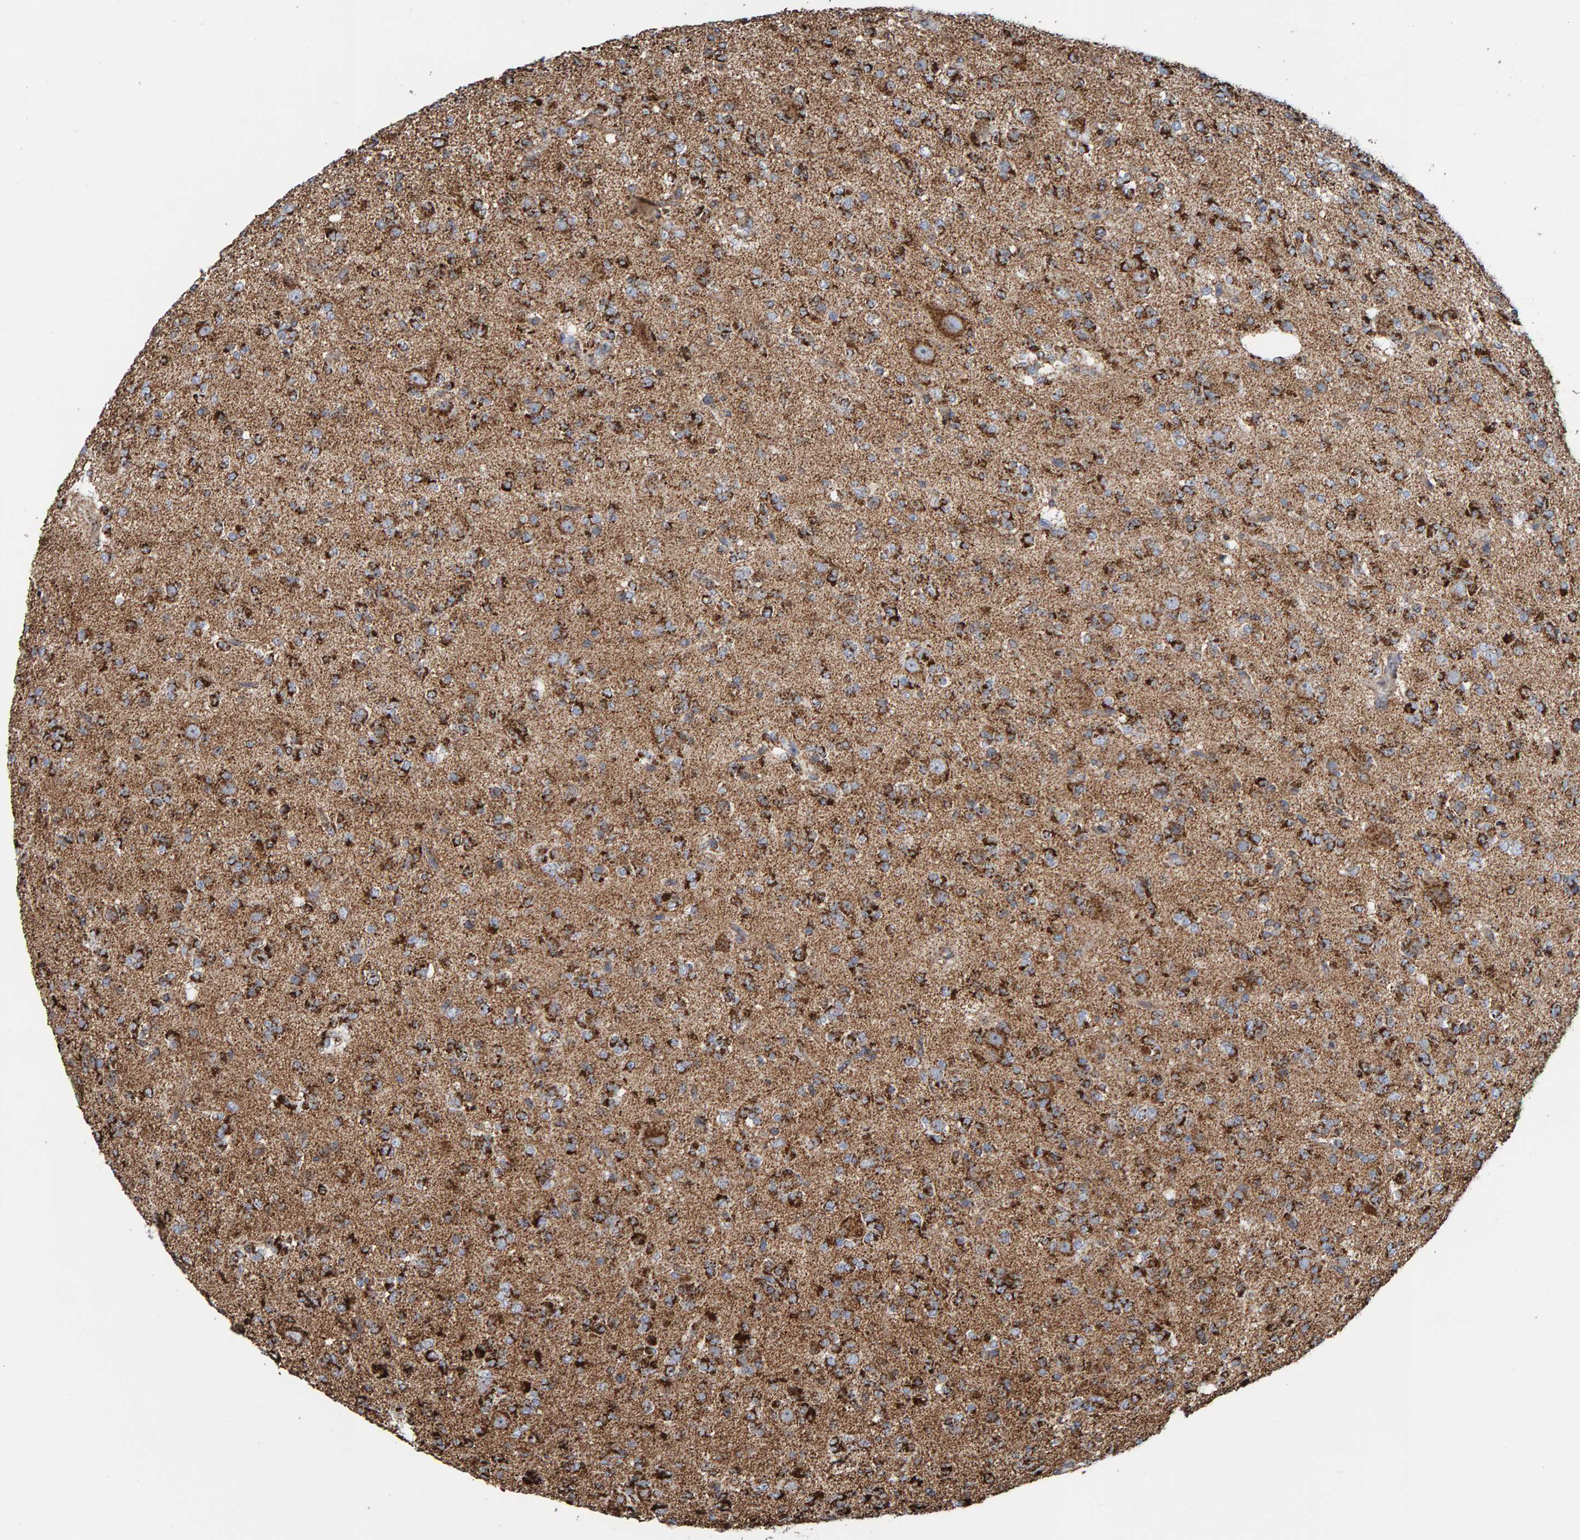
{"staining": {"intensity": "strong", "quantity": "25%-75%", "location": "cytoplasmic/membranous"}, "tissue": "glioma", "cell_type": "Tumor cells", "image_type": "cancer", "snomed": [{"axis": "morphology", "description": "Glioma, malignant, Low grade"}, {"axis": "topography", "description": "Brain"}], "caption": "Immunohistochemical staining of human glioma reveals high levels of strong cytoplasmic/membranous protein positivity in about 25%-75% of tumor cells. Immunohistochemistry (ihc) stains the protein in brown and the nuclei are stained blue.", "gene": "MRPL45", "patient": {"sex": "male", "age": 38}}